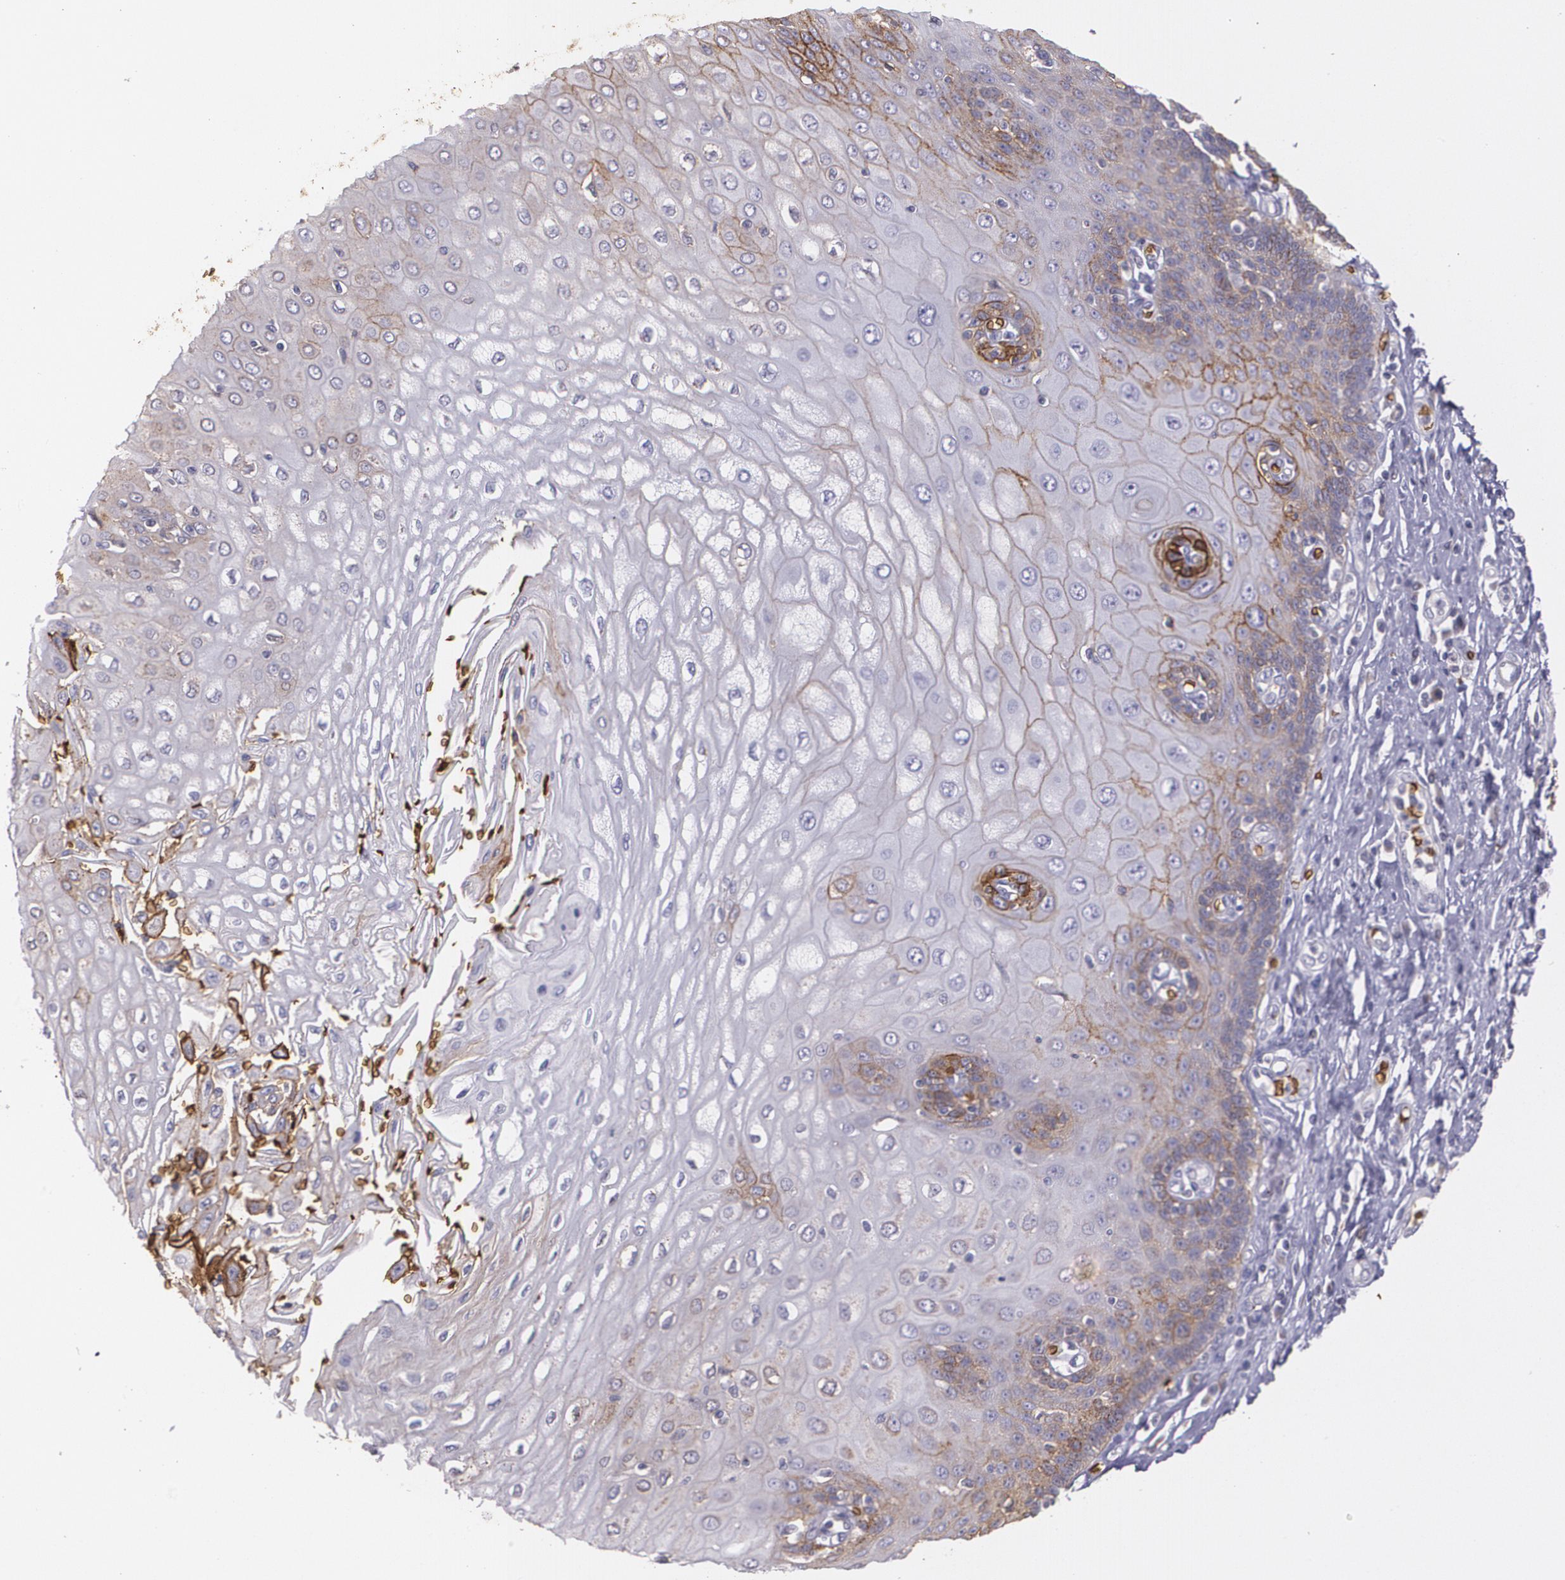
{"staining": {"intensity": "moderate", "quantity": "<25%", "location": "cytoplasmic/membranous"}, "tissue": "esophagus", "cell_type": "Squamous epithelial cells", "image_type": "normal", "snomed": [{"axis": "morphology", "description": "Normal tissue, NOS"}, {"axis": "topography", "description": "Esophagus"}], "caption": "Immunohistochemical staining of benign esophagus exhibits low levels of moderate cytoplasmic/membranous expression in about <25% of squamous epithelial cells.", "gene": "SLC2A1", "patient": {"sex": "male", "age": 62}}